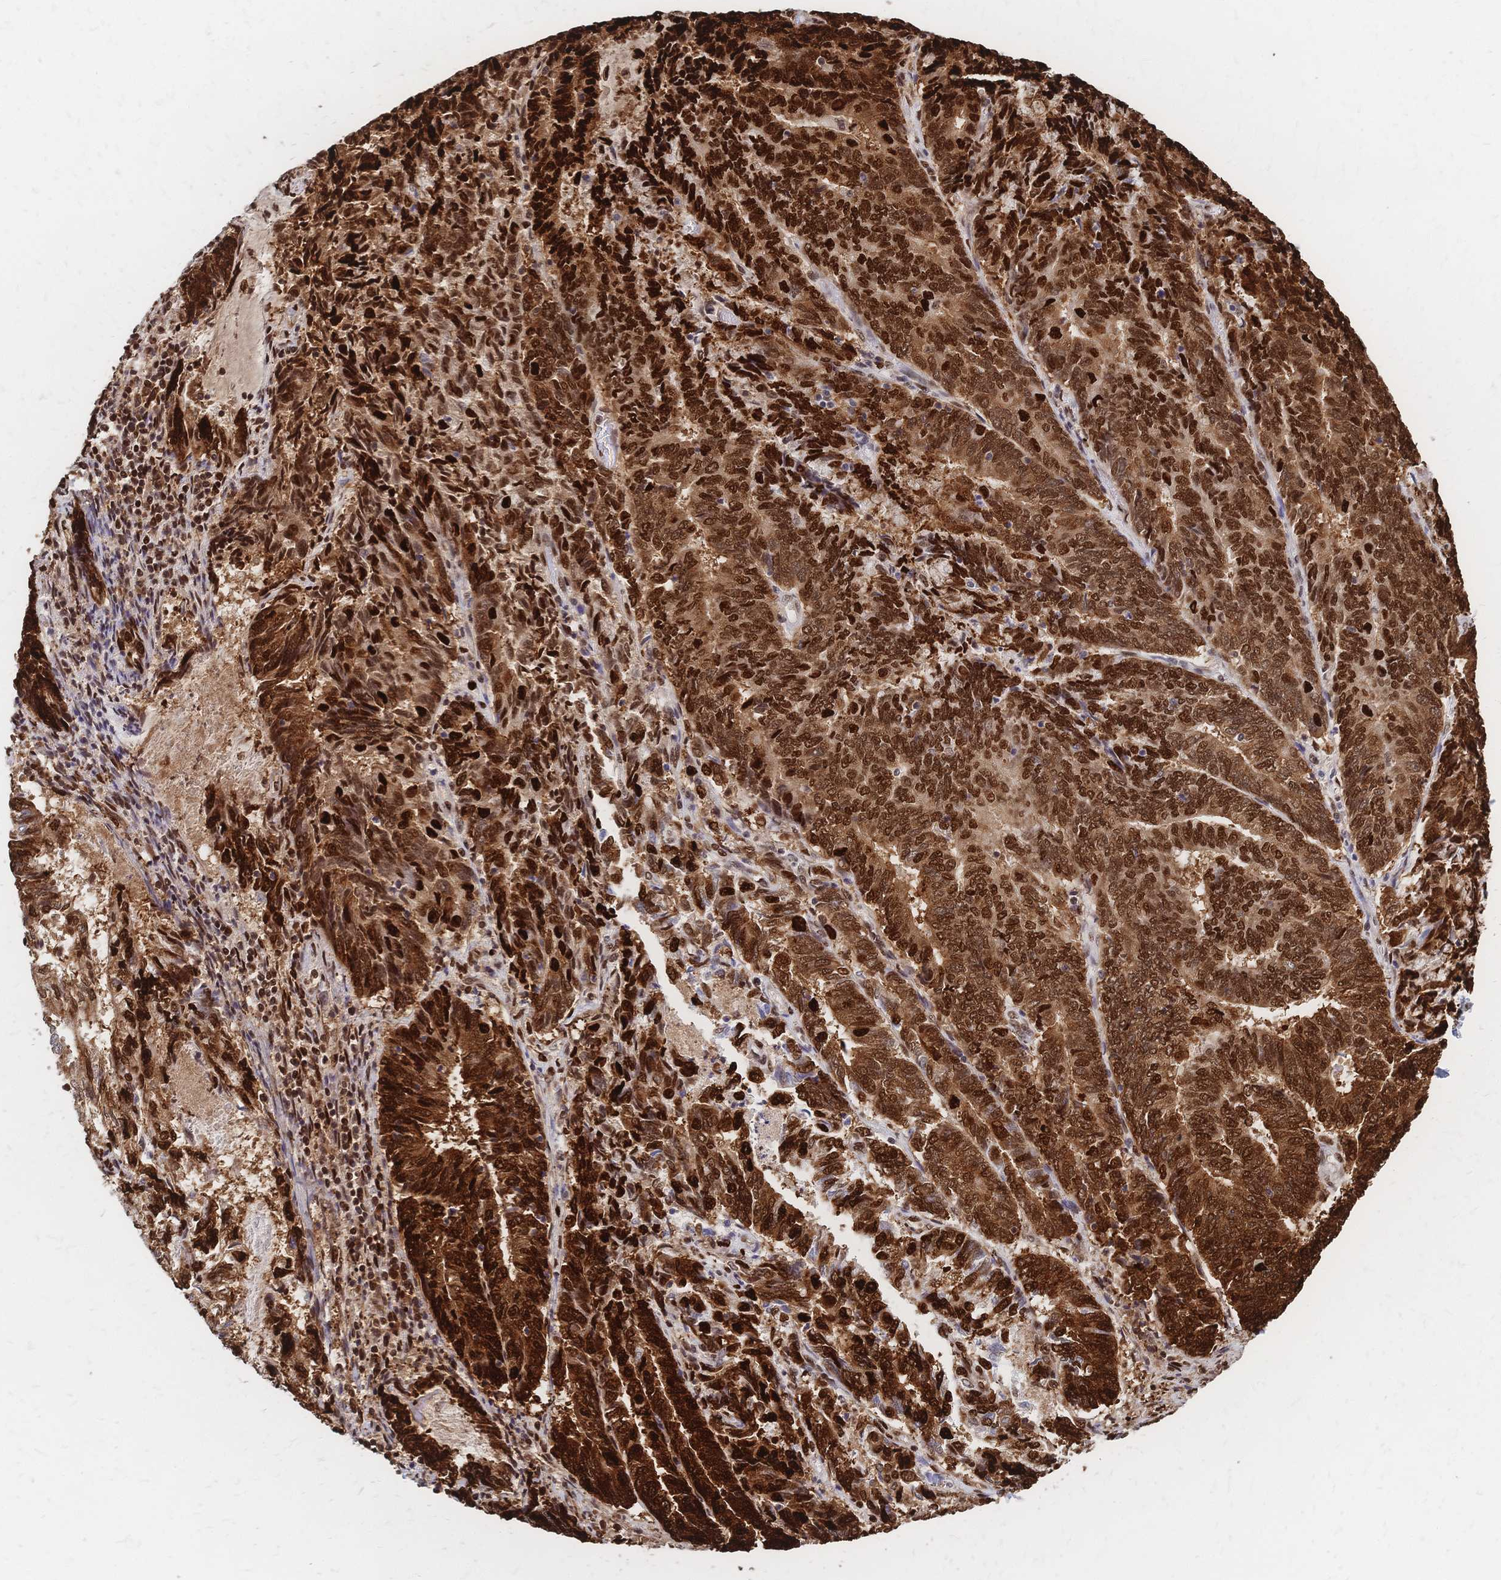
{"staining": {"intensity": "strong", "quantity": ">75%", "location": "cytoplasmic/membranous,nuclear"}, "tissue": "endometrial cancer", "cell_type": "Tumor cells", "image_type": "cancer", "snomed": [{"axis": "morphology", "description": "Adenocarcinoma, NOS"}, {"axis": "topography", "description": "Endometrium"}], "caption": "This micrograph reveals endometrial cancer (adenocarcinoma) stained with immunohistochemistry to label a protein in brown. The cytoplasmic/membranous and nuclear of tumor cells show strong positivity for the protein. Nuclei are counter-stained blue.", "gene": "HDGF", "patient": {"sex": "female", "age": 80}}